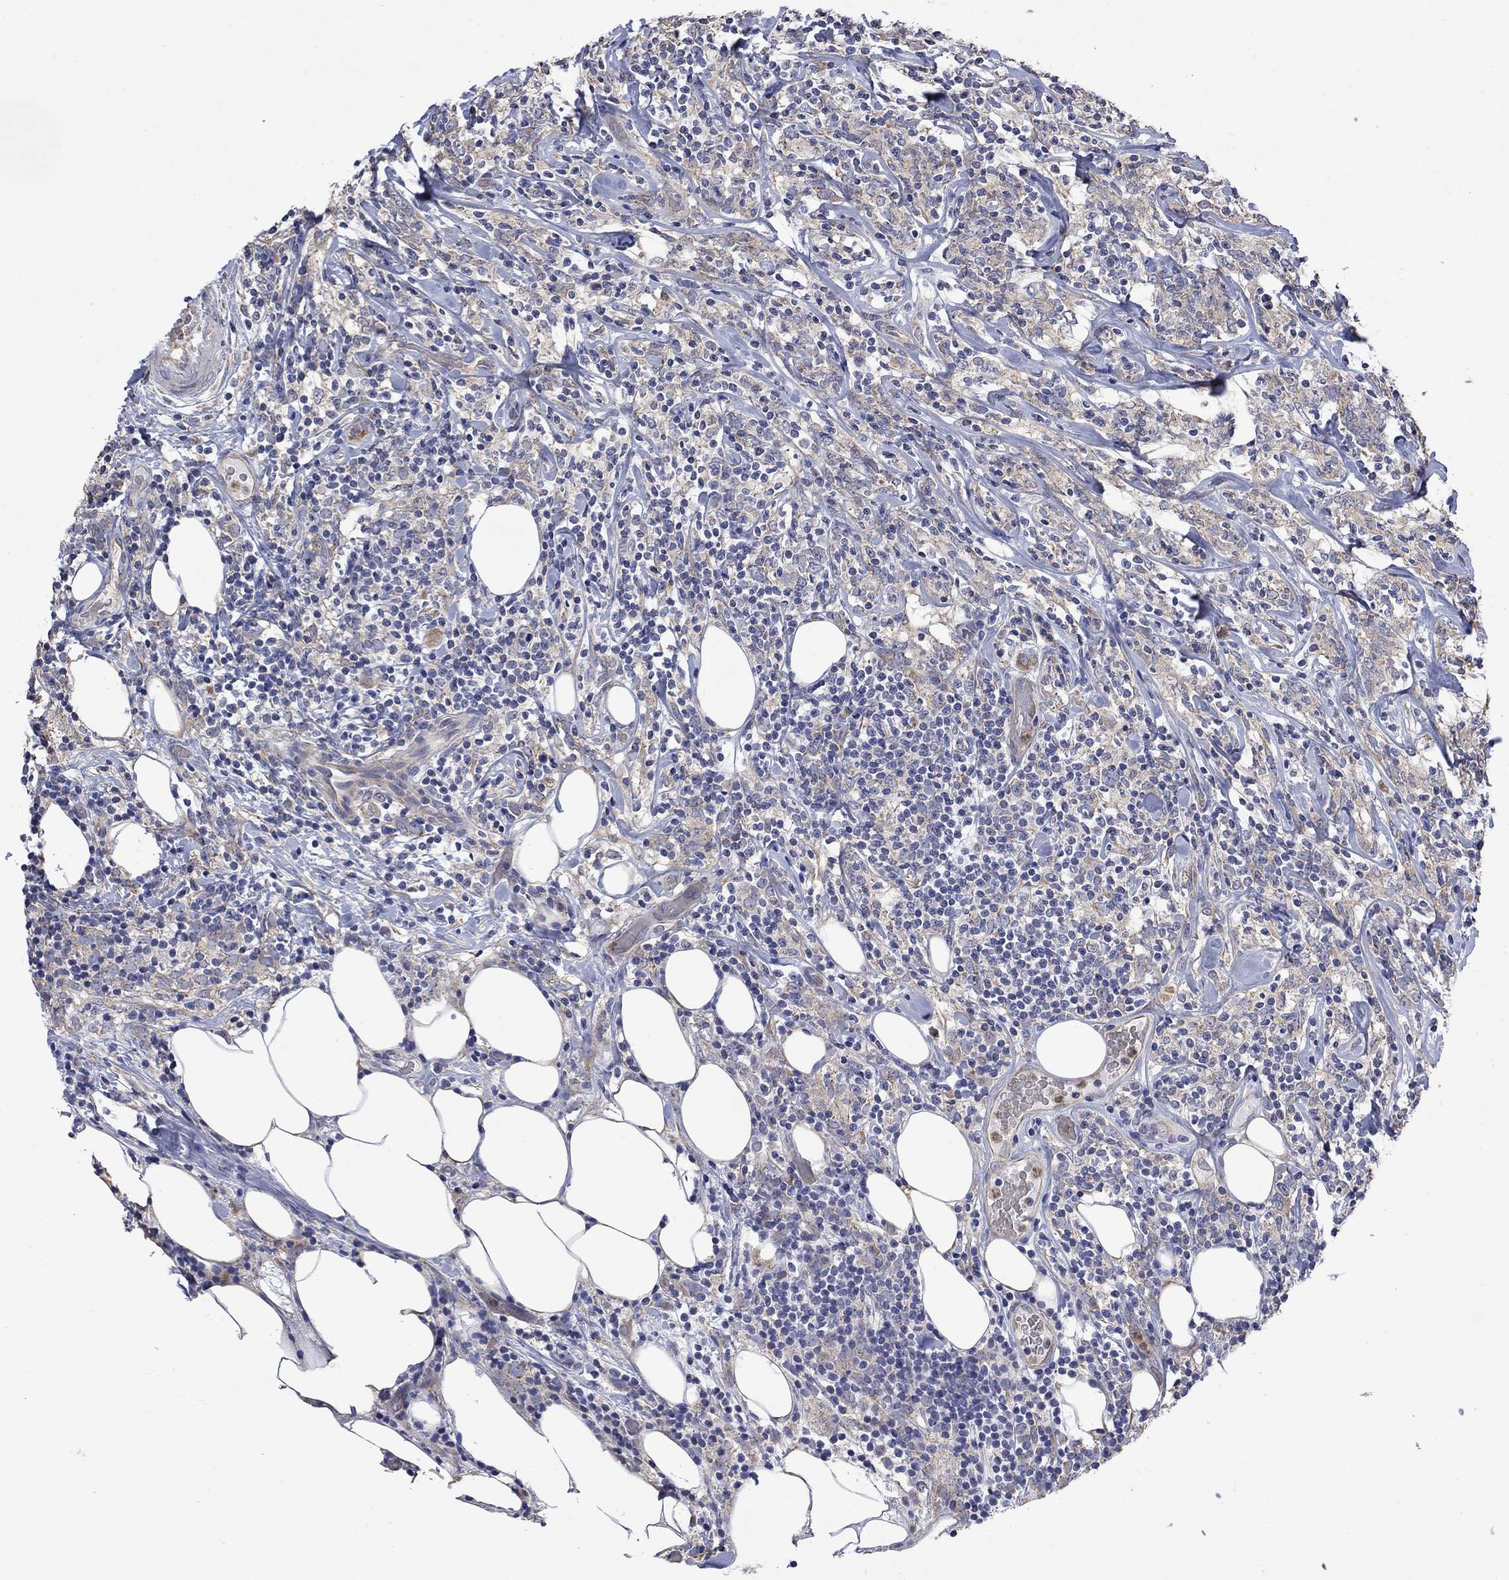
{"staining": {"intensity": "weak", "quantity": ">75%", "location": "cytoplasmic/membranous"}, "tissue": "lymphoma", "cell_type": "Tumor cells", "image_type": "cancer", "snomed": [{"axis": "morphology", "description": "Malignant lymphoma, non-Hodgkin's type, High grade"}, {"axis": "topography", "description": "Lymph node"}], "caption": "Lymphoma tissue exhibits weak cytoplasmic/membranous positivity in about >75% of tumor cells", "gene": "CAMKK2", "patient": {"sex": "female", "age": 84}}